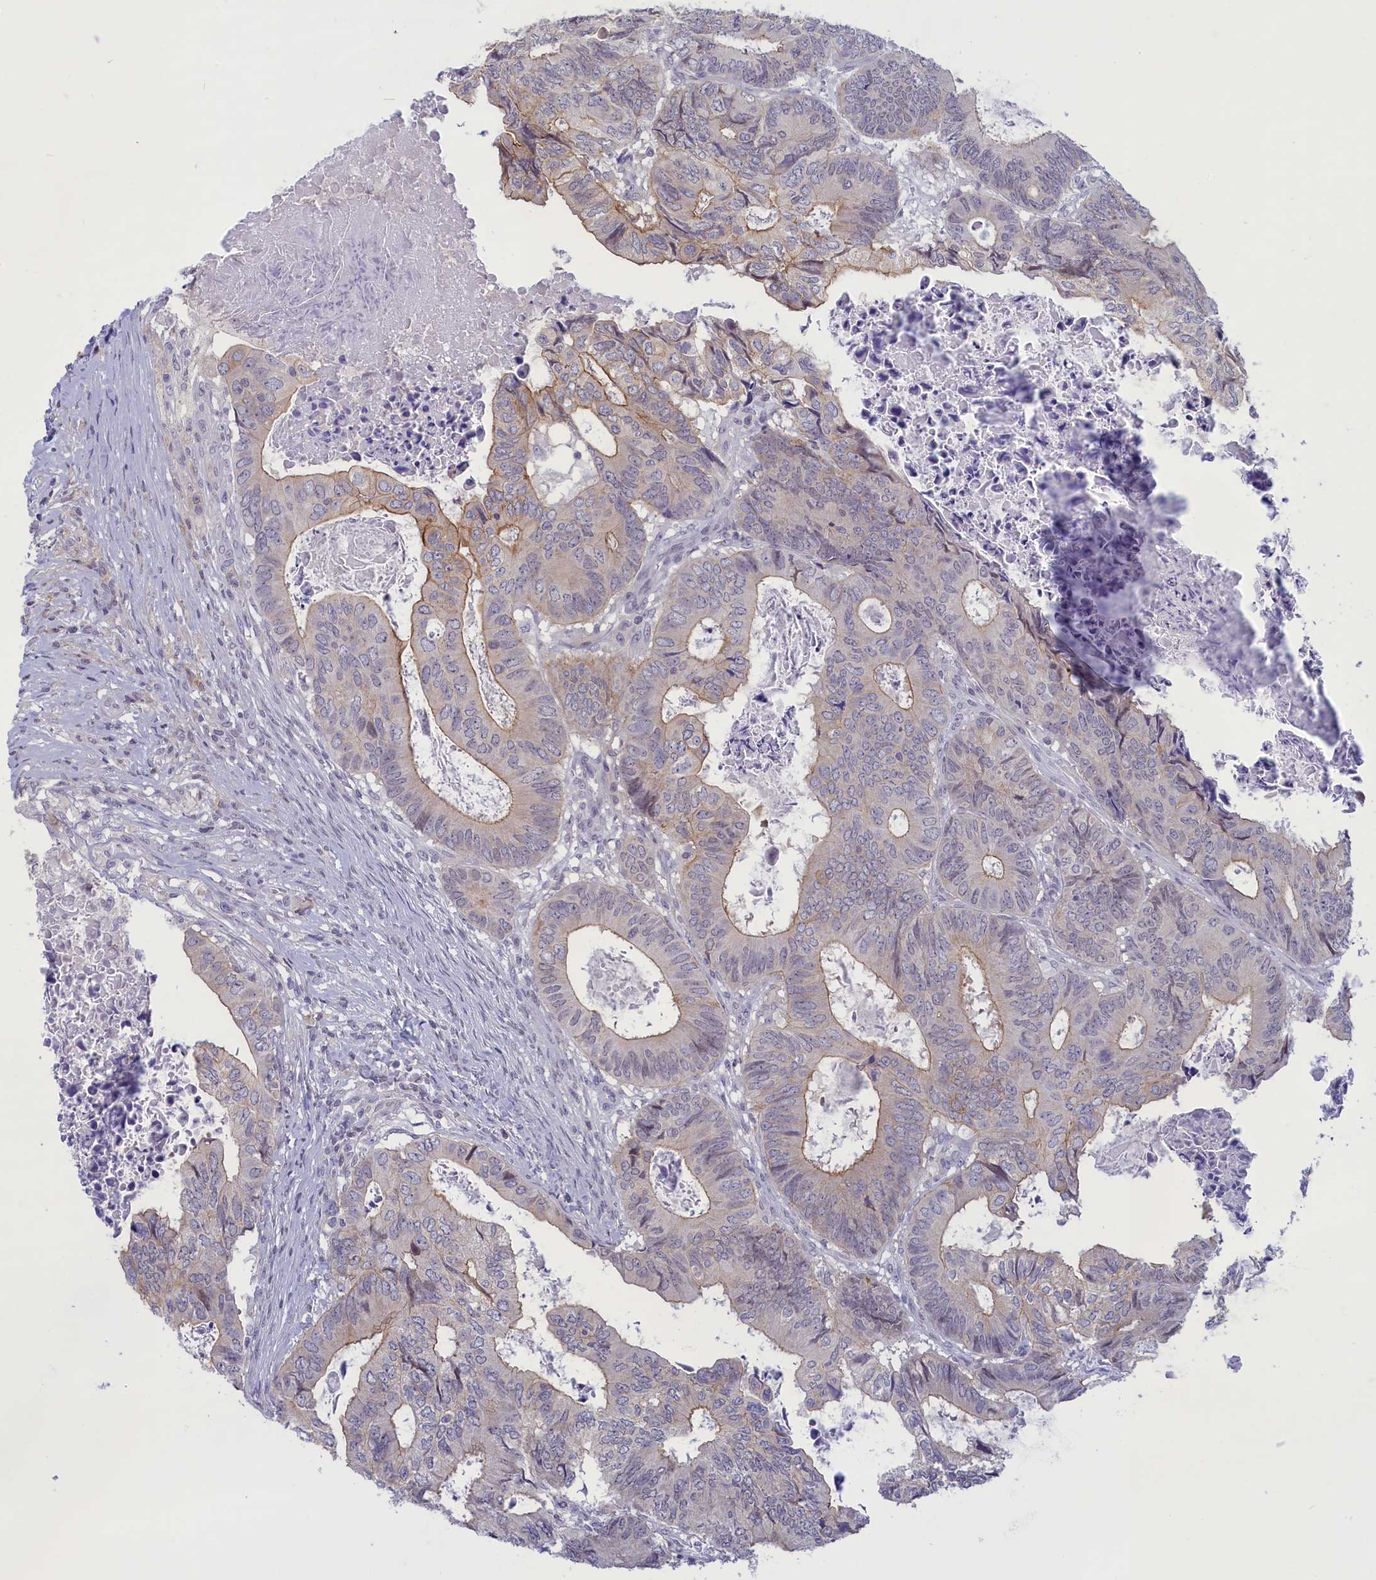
{"staining": {"intensity": "moderate", "quantity": "<25%", "location": "cytoplasmic/membranous"}, "tissue": "colorectal cancer", "cell_type": "Tumor cells", "image_type": "cancer", "snomed": [{"axis": "morphology", "description": "Adenocarcinoma, NOS"}, {"axis": "topography", "description": "Colon"}], "caption": "Protein analysis of adenocarcinoma (colorectal) tissue shows moderate cytoplasmic/membranous positivity in about <25% of tumor cells.", "gene": "CORO2A", "patient": {"sex": "male", "age": 85}}